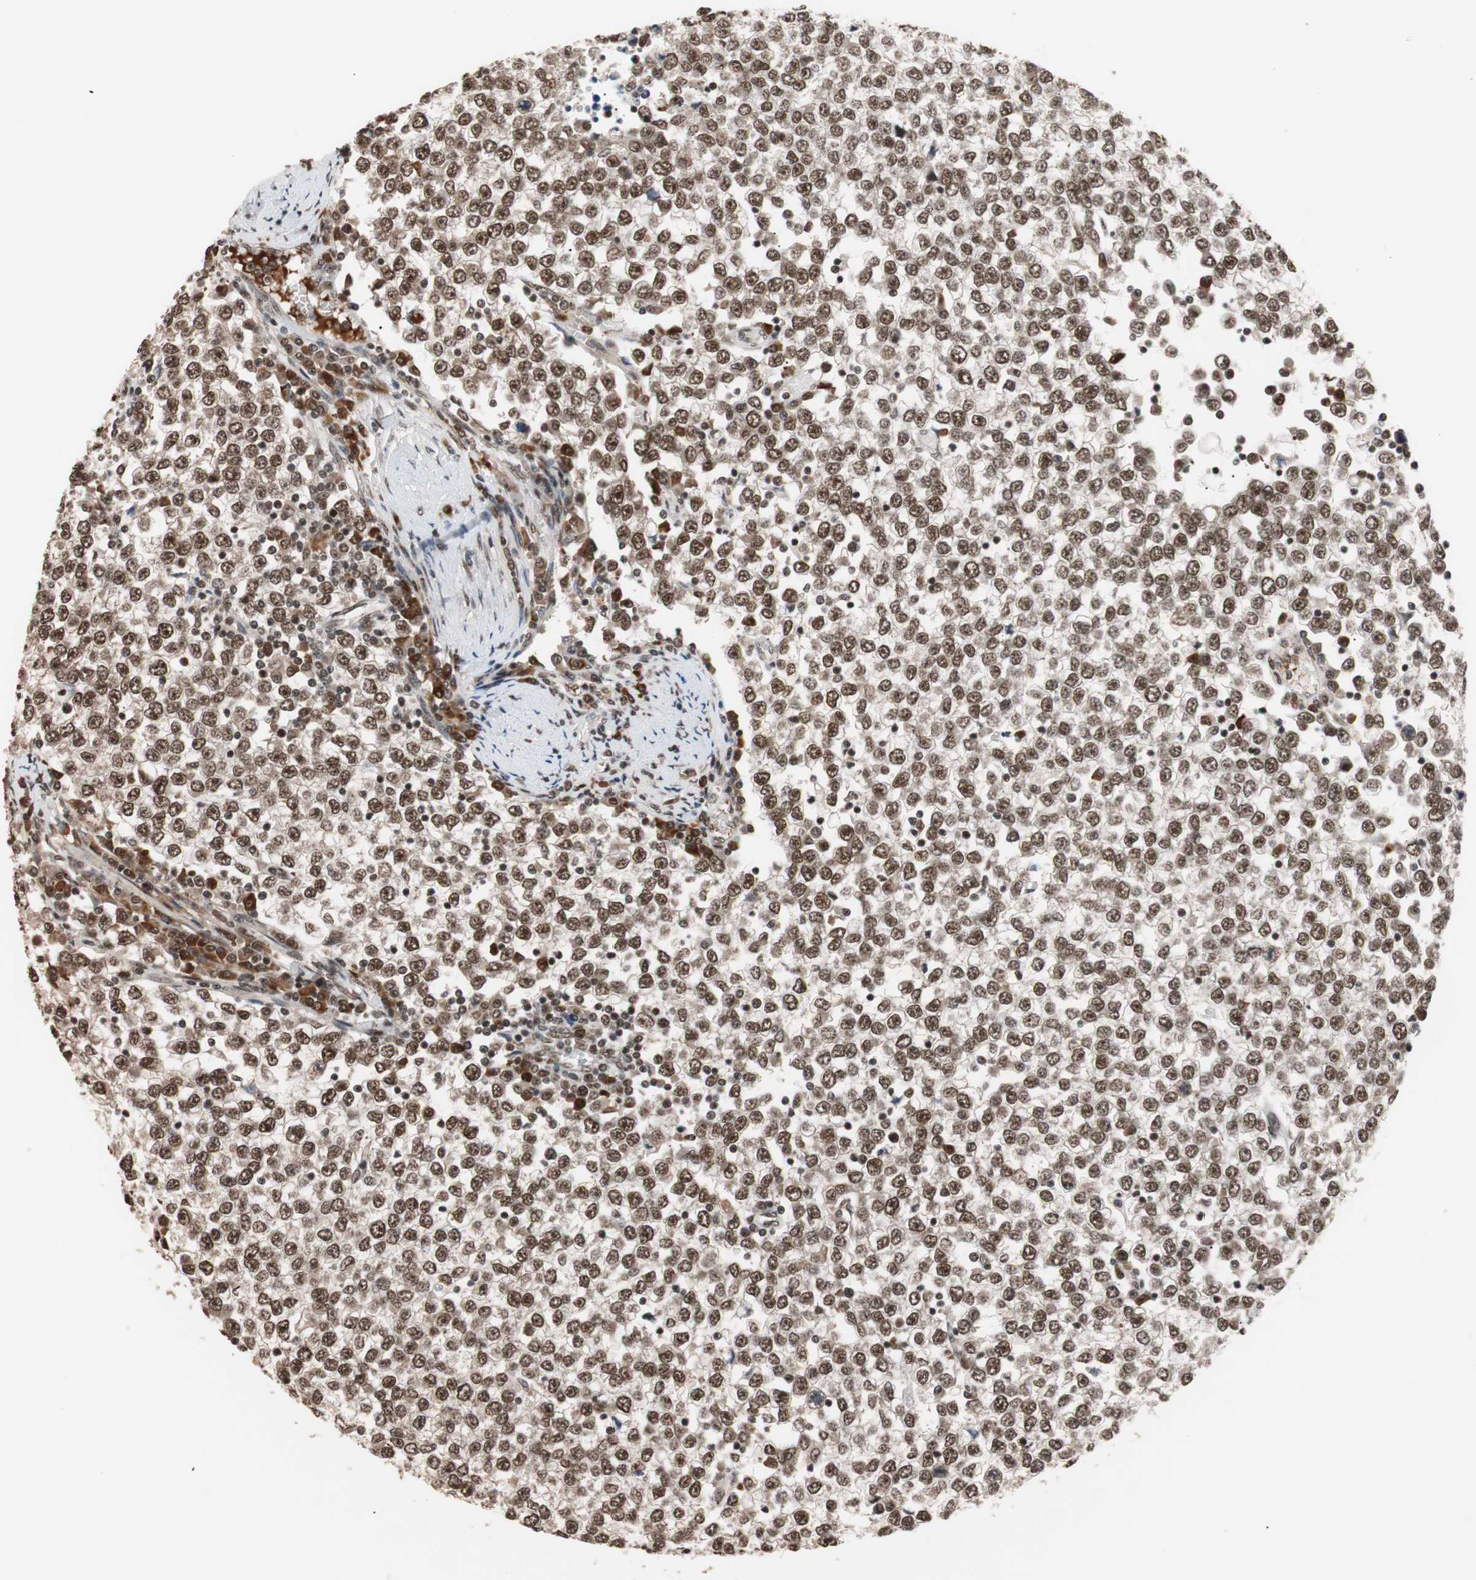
{"staining": {"intensity": "strong", "quantity": ">75%", "location": "nuclear"}, "tissue": "testis cancer", "cell_type": "Tumor cells", "image_type": "cancer", "snomed": [{"axis": "morphology", "description": "Seminoma, NOS"}, {"axis": "topography", "description": "Testis"}], "caption": "A micrograph showing strong nuclear expression in about >75% of tumor cells in seminoma (testis), as visualized by brown immunohistochemical staining.", "gene": "CHAMP1", "patient": {"sex": "male", "age": 65}}